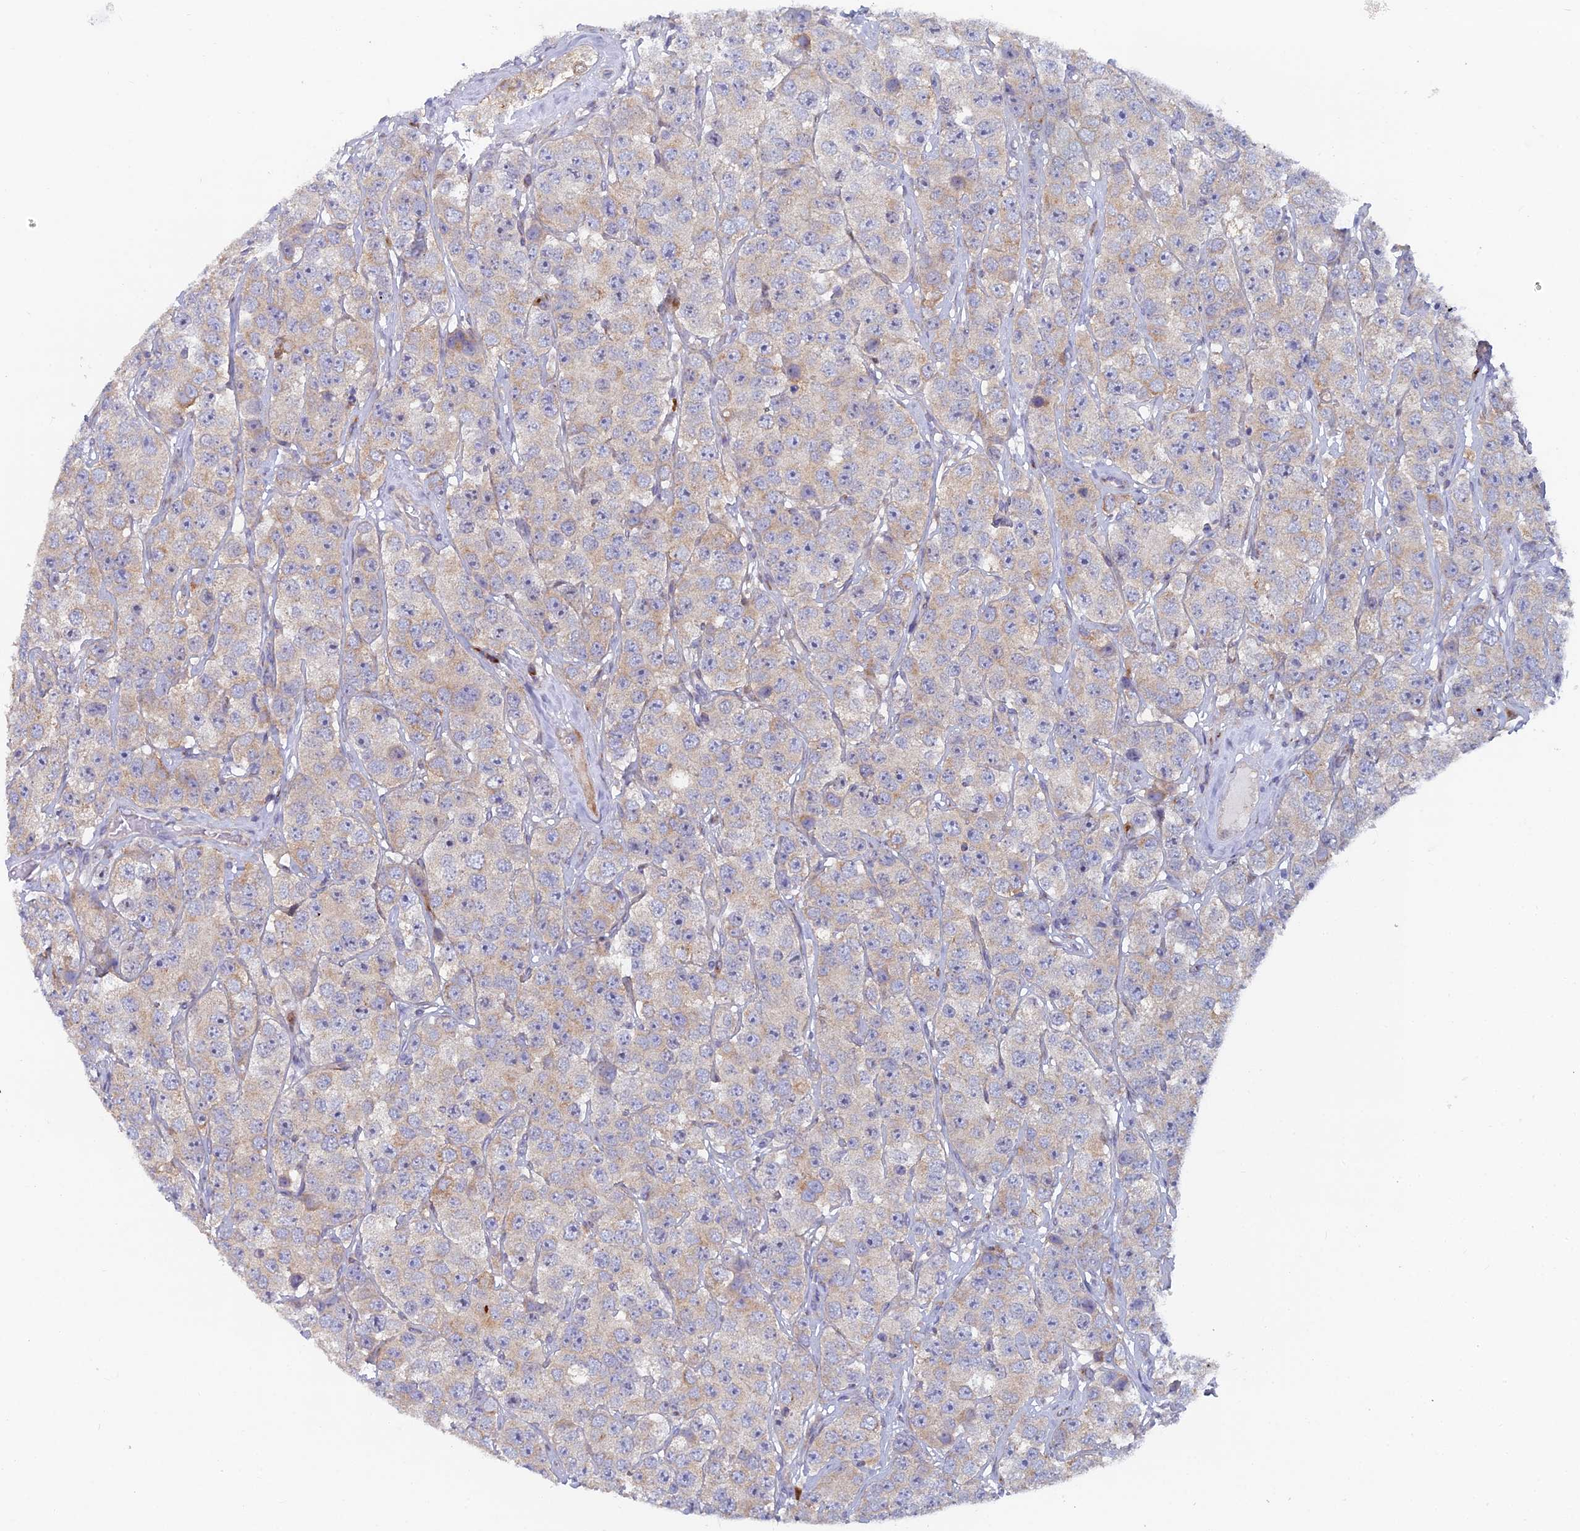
{"staining": {"intensity": "weak", "quantity": "25%-75%", "location": "cytoplasmic/membranous"}, "tissue": "testis cancer", "cell_type": "Tumor cells", "image_type": "cancer", "snomed": [{"axis": "morphology", "description": "Seminoma, NOS"}, {"axis": "topography", "description": "Testis"}], "caption": "Human seminoma (testis) stained with a brown dye demonstrates weak cytoplasmic/membranous positive expression in about 25%-75% of tumor cells.", "gene": "B9D2", "patient": {"sex": "male", "age": 28}}